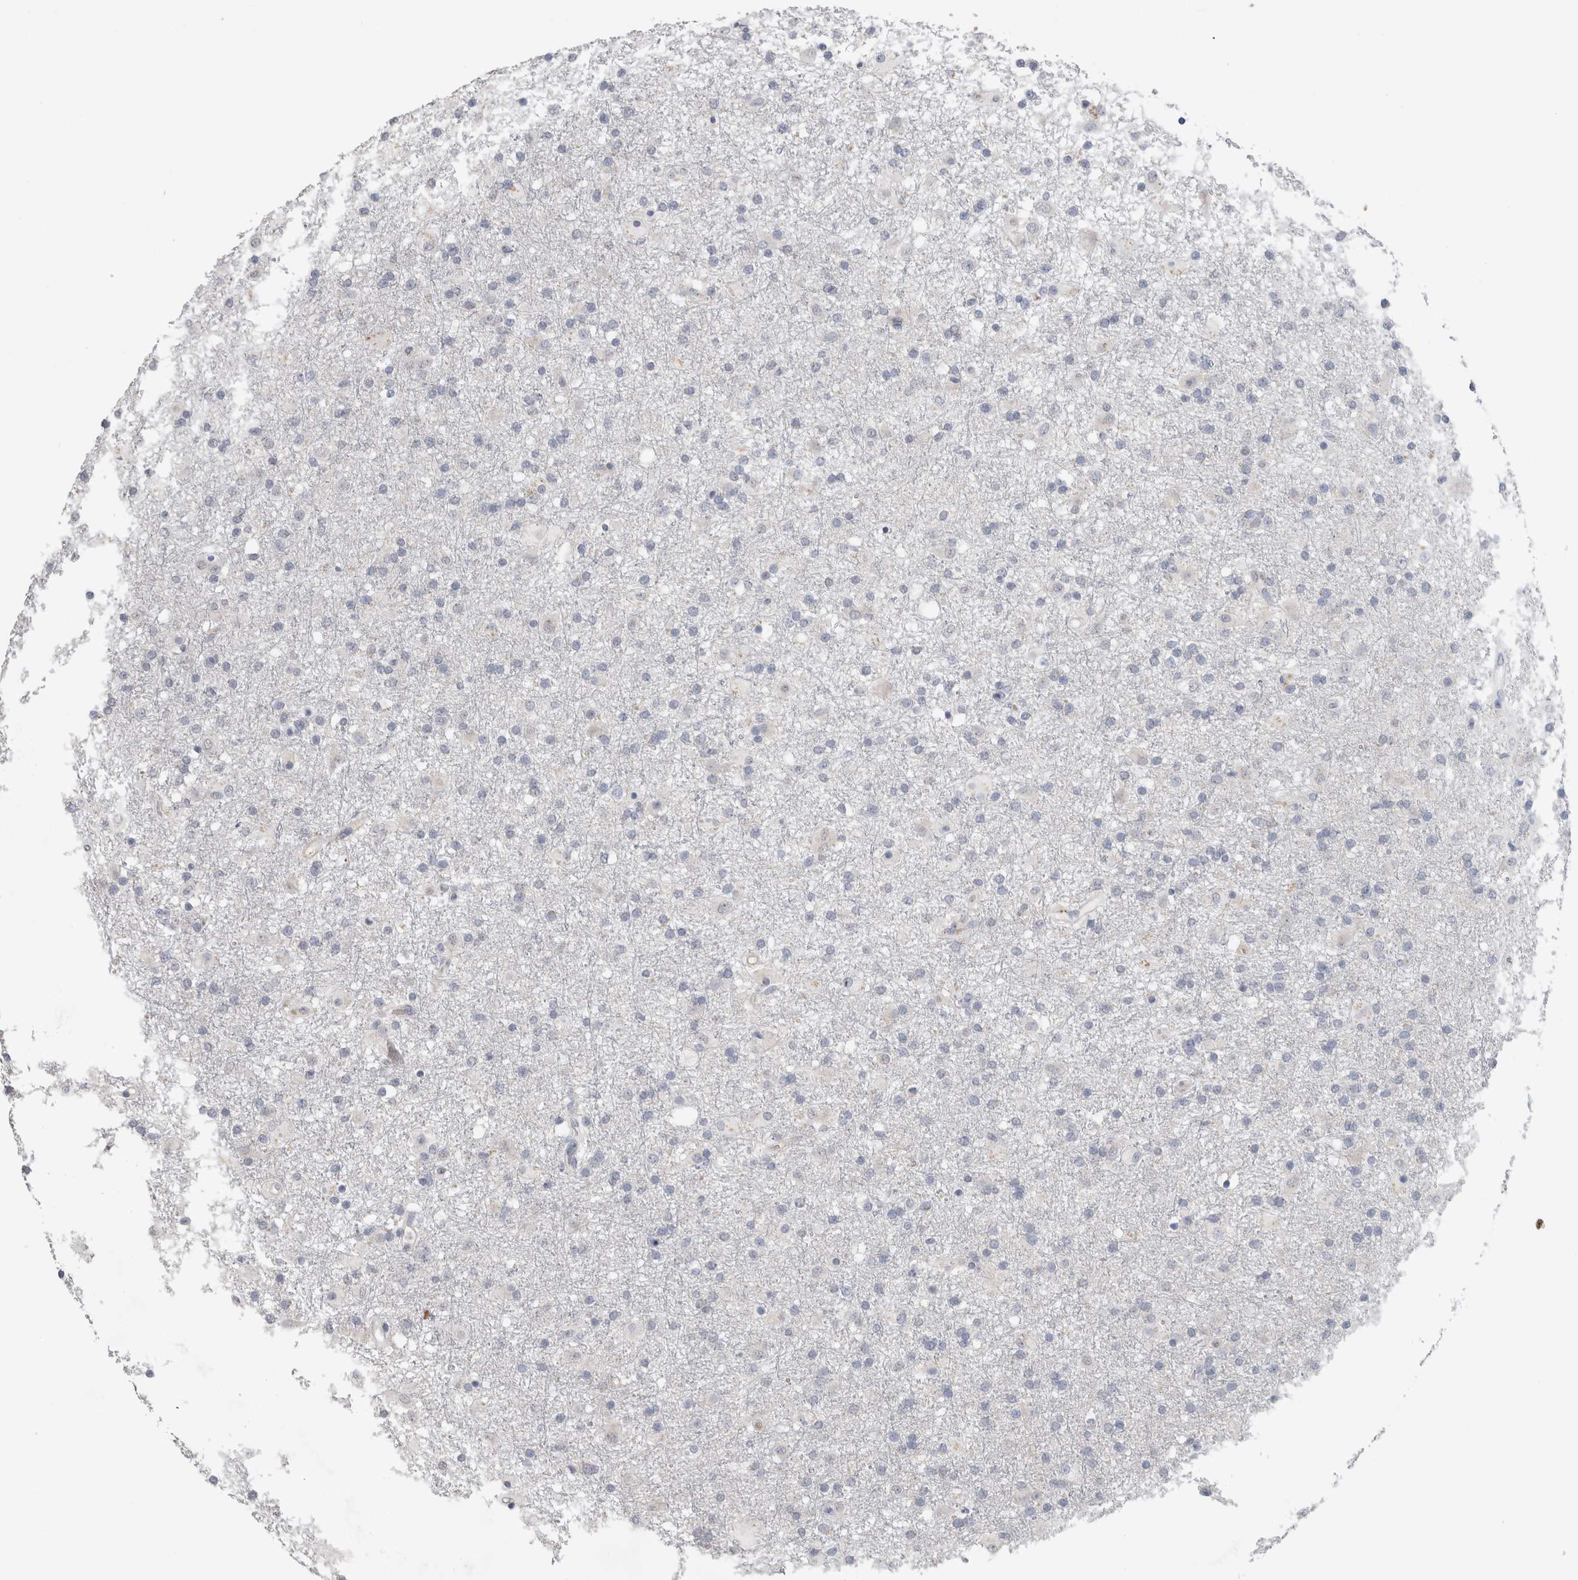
{"staining": {"intensity": "negative", "quantity": "none", "location": "none"}, "tissue": "glioma", "cell_type": "Tumor cells", "image_type": "cancer", "snomed": [{"axis": "morphology", "description": "Glioma, malignant, Low grade"}, {"axis": "topography", "description": "Brain"}], "caption": "DAB immunohistochemical staining of human low-grade glioma (malignant) displays no significant expression in tumor cells.", "gene": "SCGB1A1", "patient": {"sex": "male", "age": 65}}